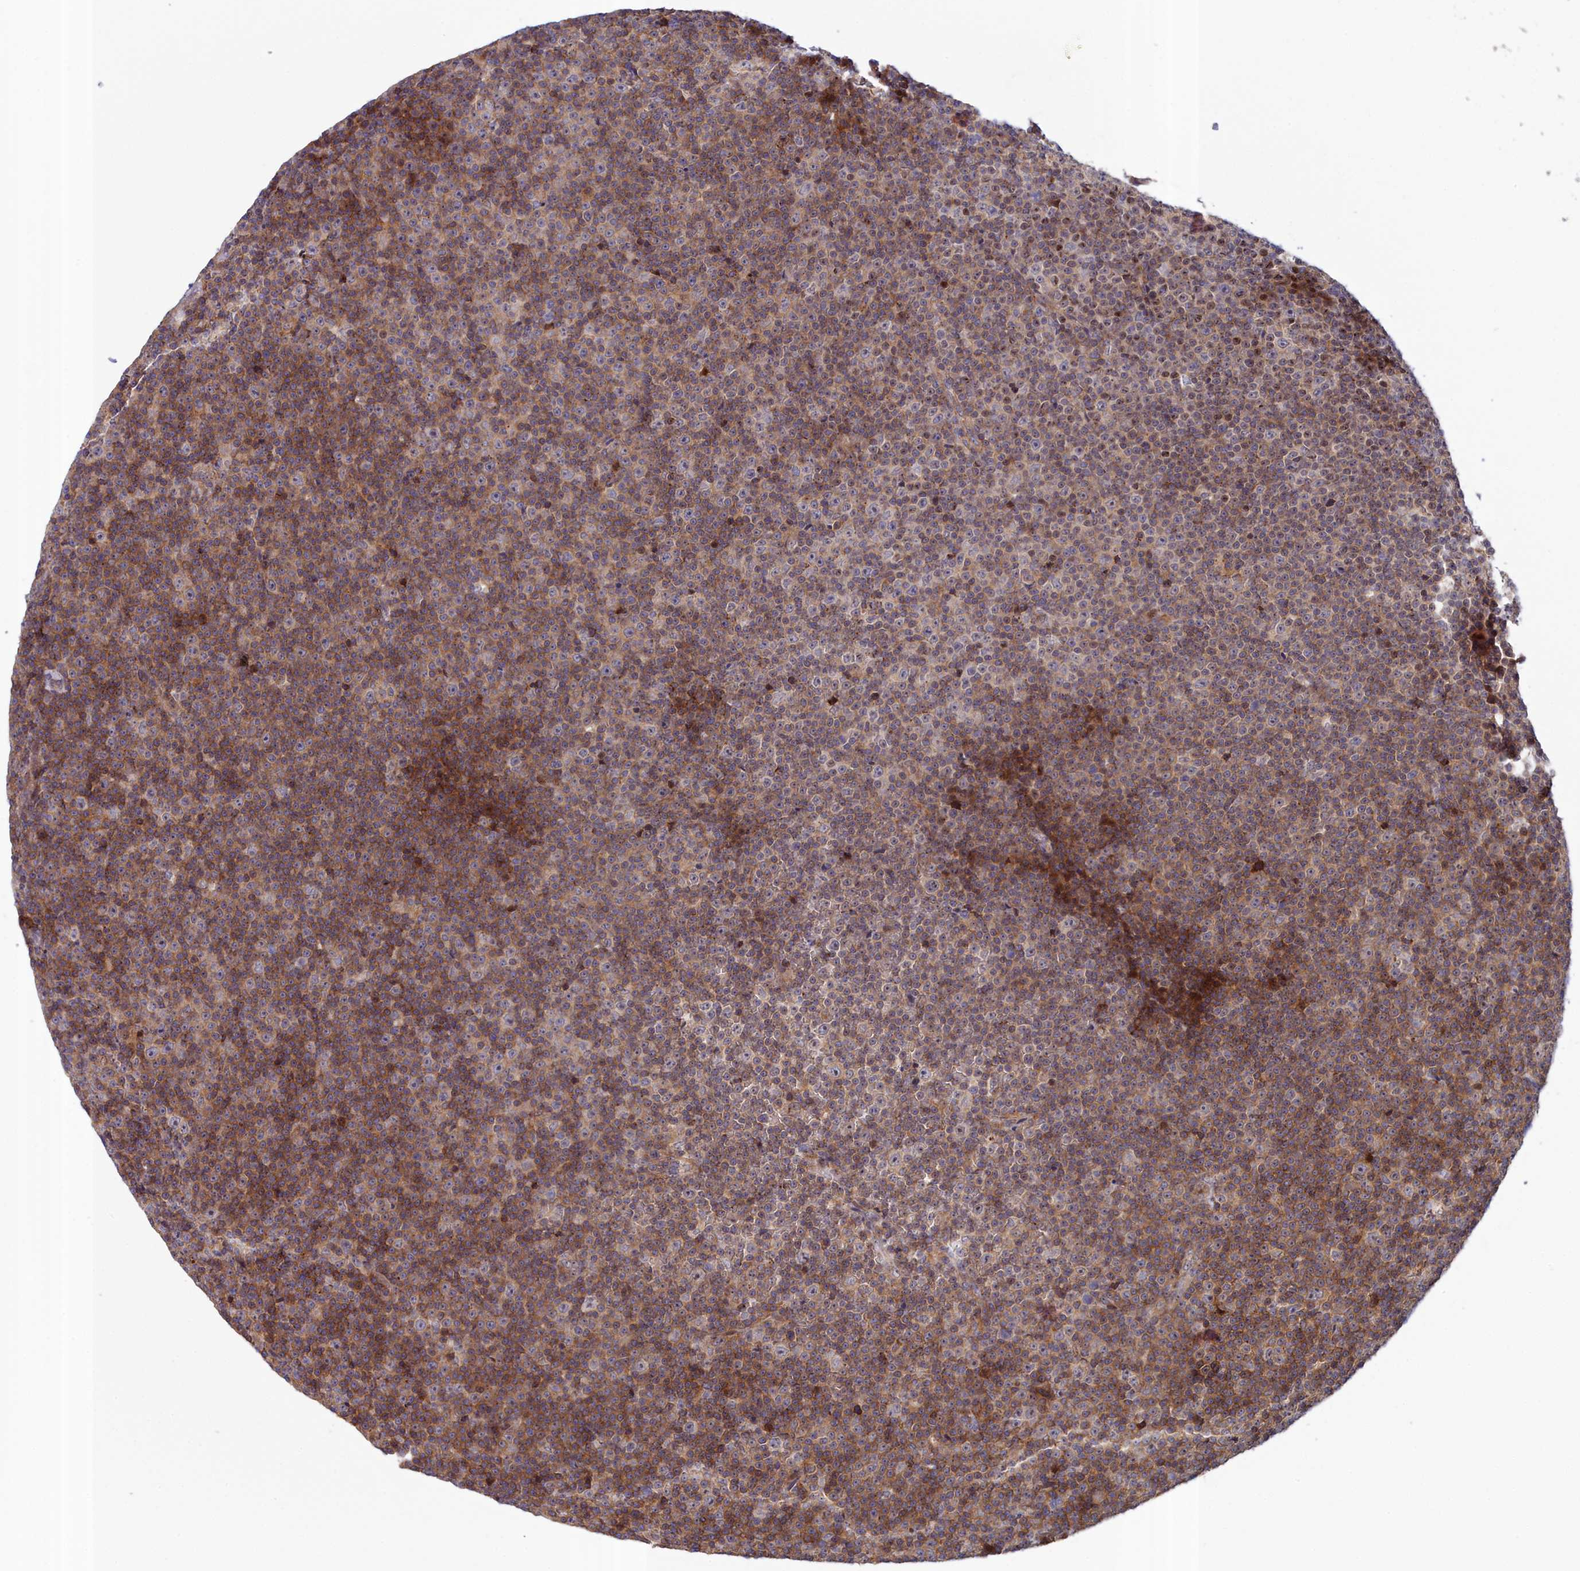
{"staining": {"intensity": "negative", "quantity": "none", "location": "none"}, "tissue": "lymphoma", "cell_type": "Tumor cells", "image_type": "cancer", "snomed": [{"axis": "morphology", "description": "Malignant lymphoma, non-Hodgkin's type, Low grade"}, {"axis": "topography", "description": "Lymph node"}], "caption": "Protein analysis of lymphoma exhibits no significant staining in tumor cells.", "gene": "NEURL4", "patient": {"sex": "female", "age": 67}}